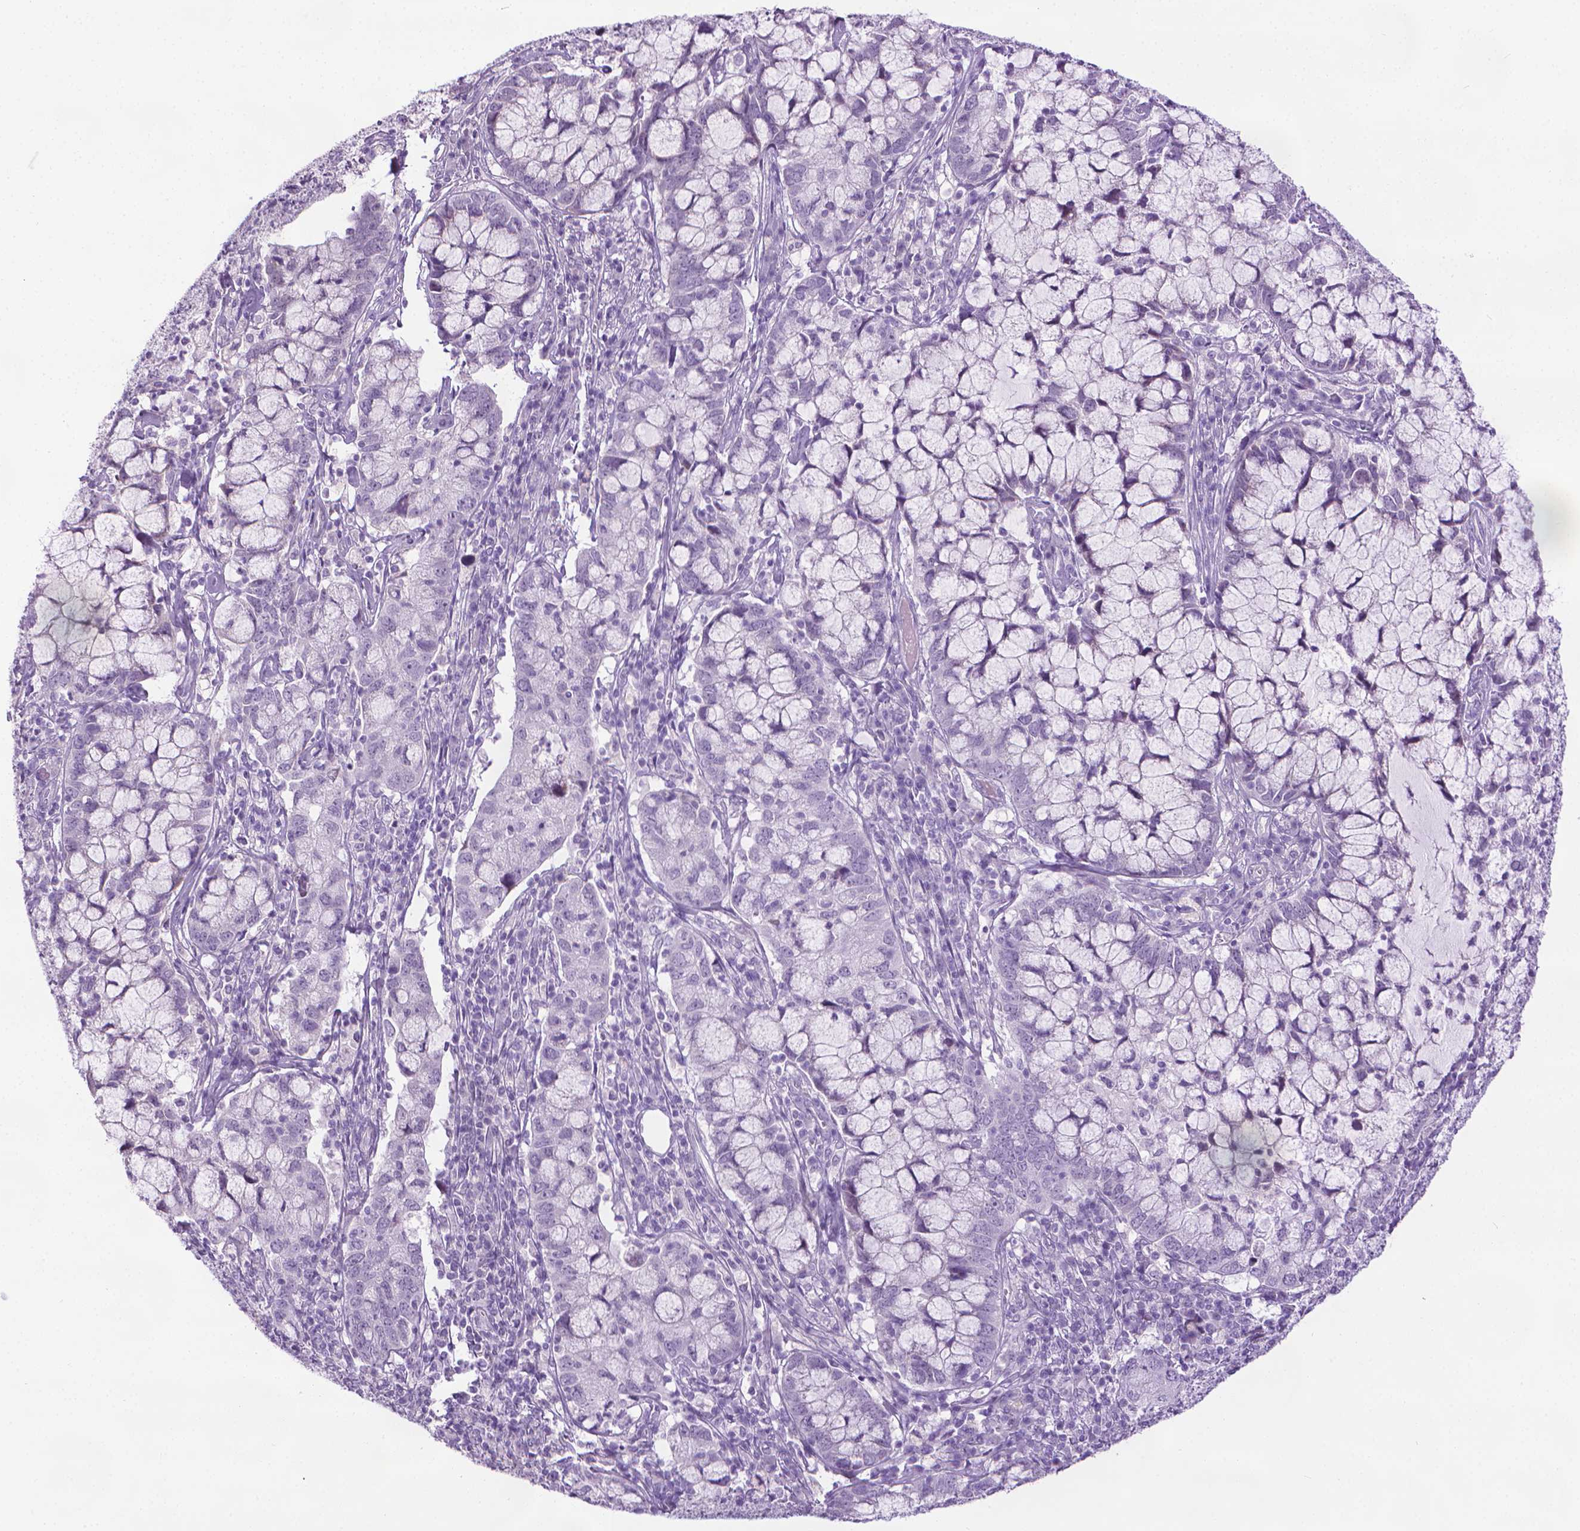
{"staining": {"intensity": "negative", "quantity": "none", "location": "none"}, "tissue": "cervical cancer", "cell_type": "Tumor cells", "image_type": "cancer", "snomed": [{"axis": "morphology", "description": "Adenocarcinoma, NOS"}, {"axis": "topography", "description": "Cervix"}], "caption": "Tumor cells are negative for protein expression in human cervical cancer (adenocarcinoma).", "gene": "DNAI7", "patient": {"sex": "female", "age": 40}}